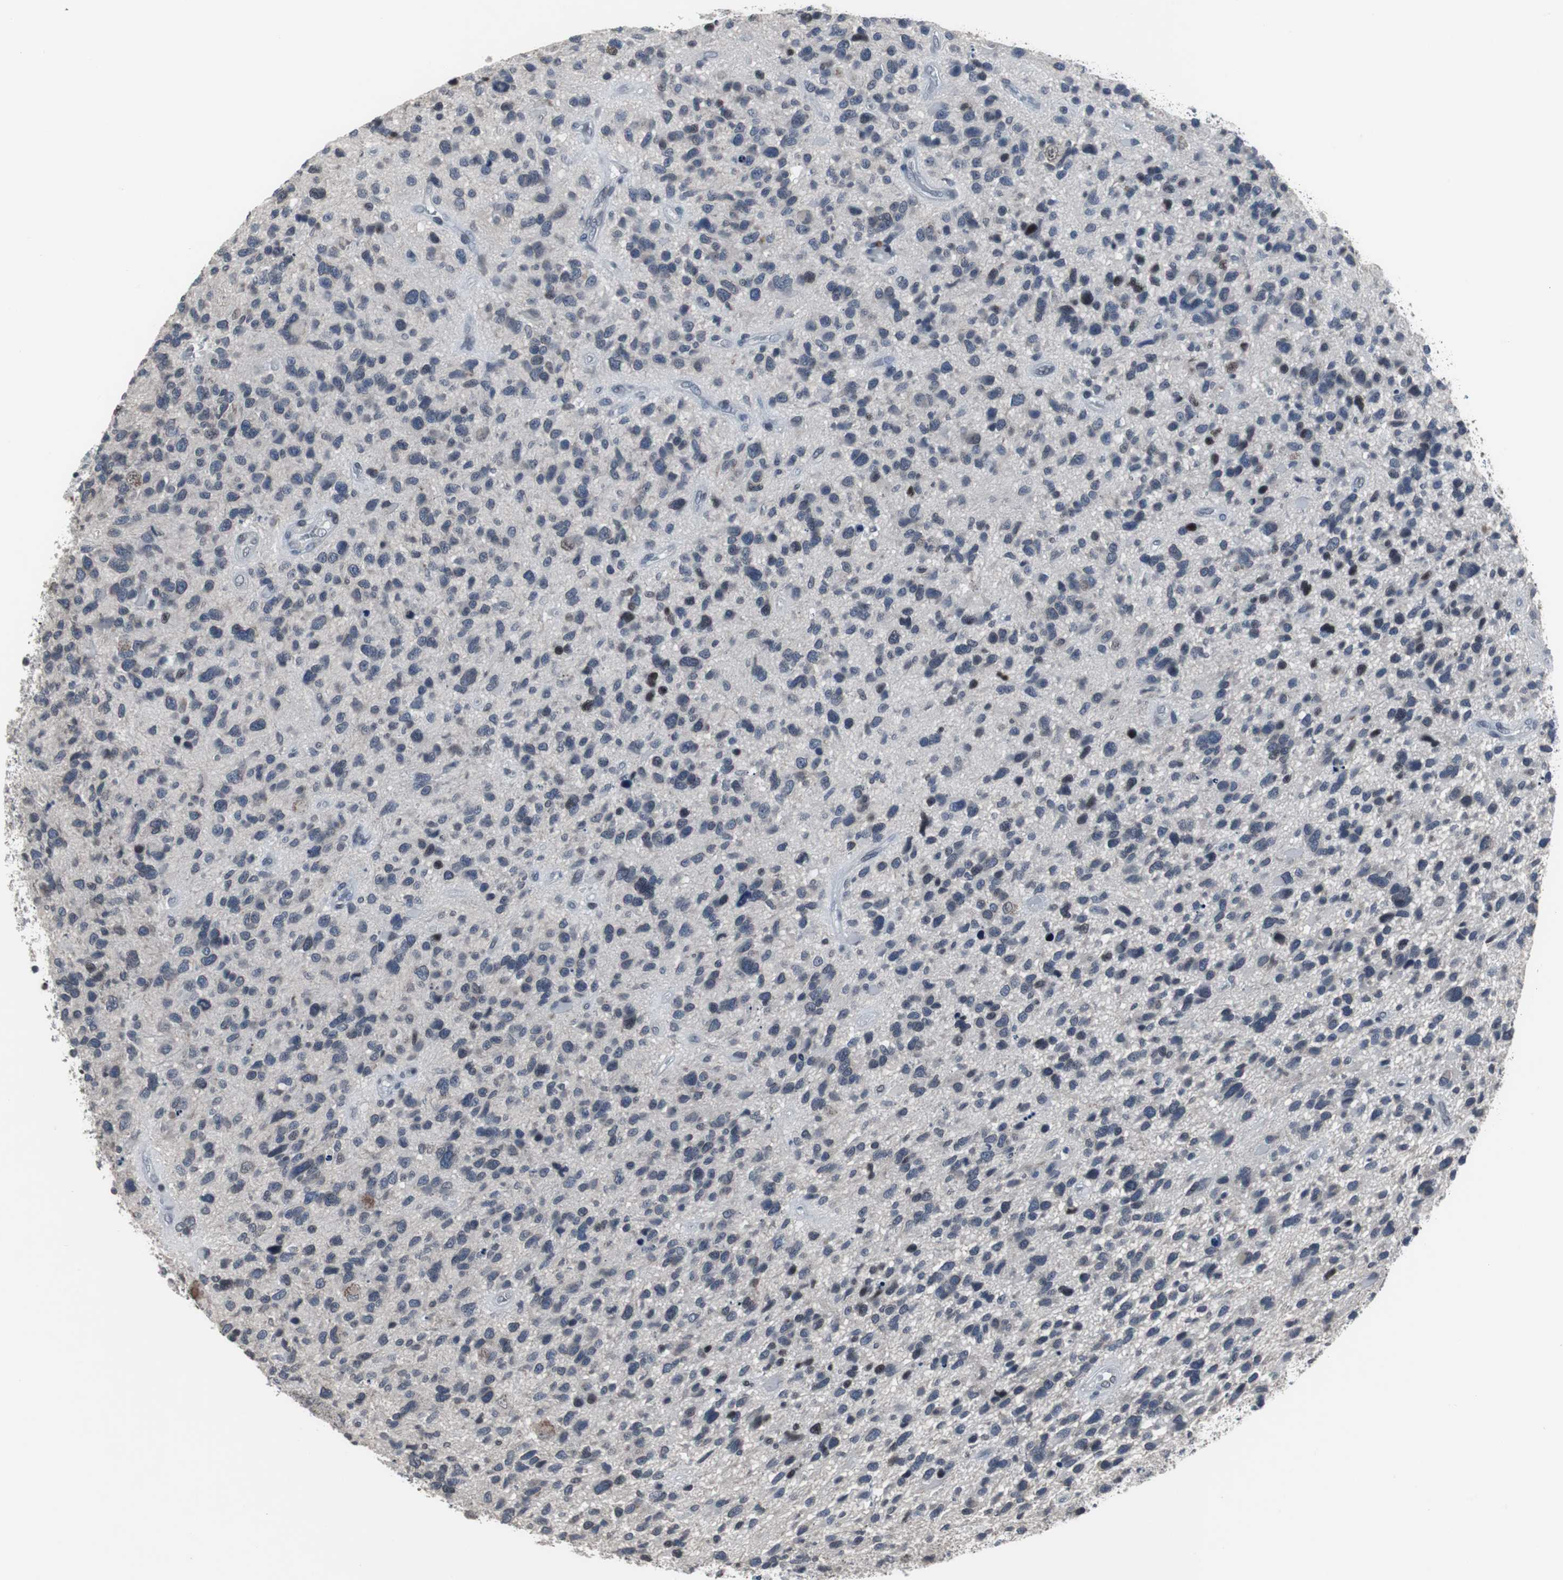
{"staining": {"intensity": "negative", "quantity": "none", "location": "none"}, "tissue": "glioma", "cell_type": "Tumor cells", "image_type": "cancer", "snomed": [{"axis": "morphology", "description": "Glioma, malignant, High grade"}, {"axis": "topography", "description": "Brain"}], "caption": "There is no significant positivity in tumor cells of high-grade glioma (malignant). (DAB (3,3'-diaminobenzidine) immunohistochemistry (IHC), high magnification).", "gene": "FOXP4", "patient": {"sex": "female", "age": 58}}